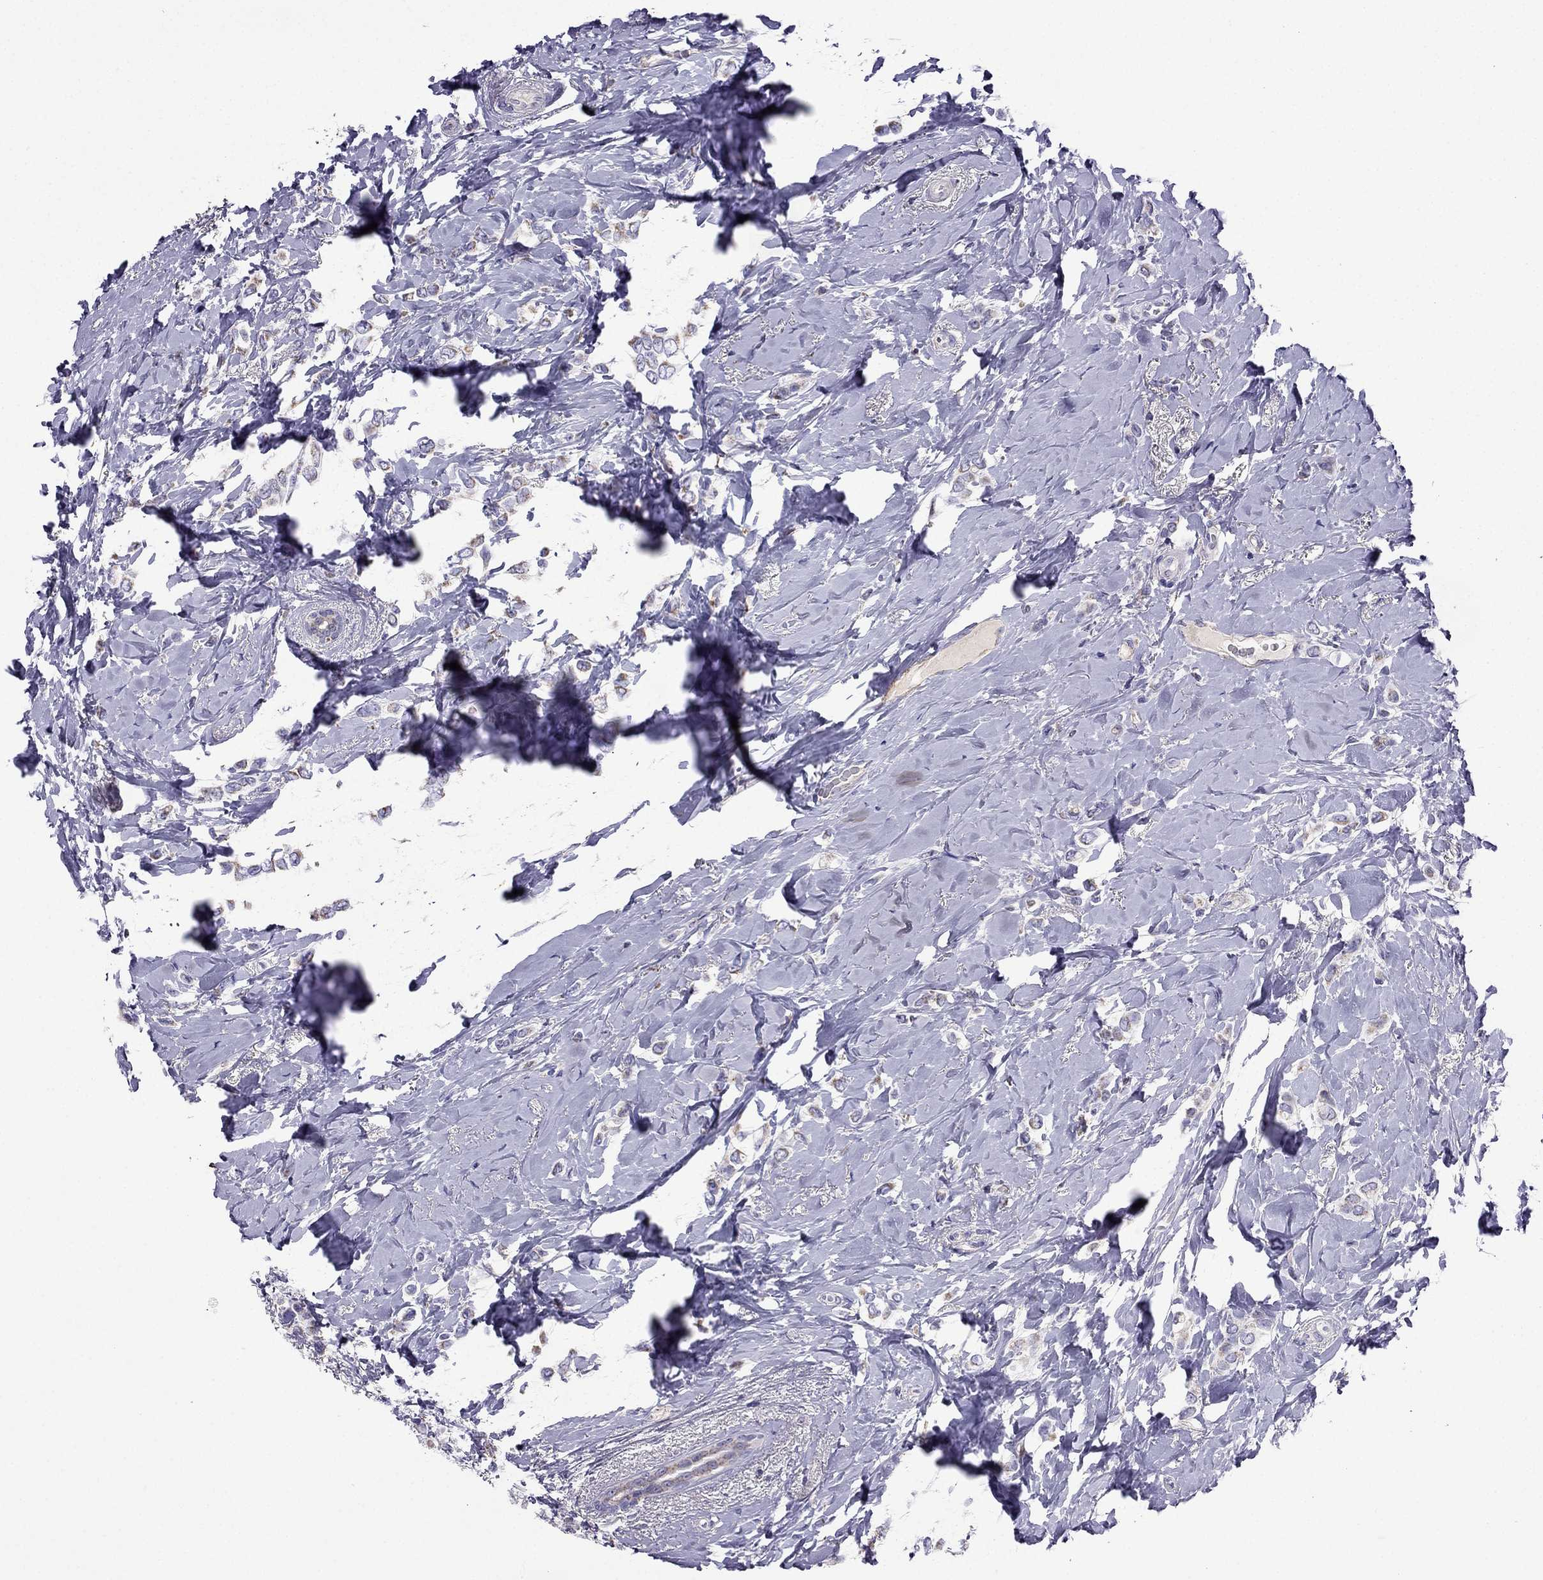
{"staining": {"intensity": "weak", "quantity": "25%-75%", "location": "cytoplasmic/membranous"}, "tissue": "breast cancer", "cell_type": "Tumor cells", "image_type": "cancer", "snomed": [{"axis": "morphology", "description": "Lobular carcinoma"}, {"axis": "topography", "description": "Breast"}], "caption": "Immunohistochemical staining of breast lobular carcinoma reveals low levels of weak cytoplasmic/membranous expression in about 25%-75% of tumor cells. The protein of interest is shown in brown color, while the nuclei are stained blue.", "gene": "DSC1", "patient": {"sex": "female", "age": 66}}